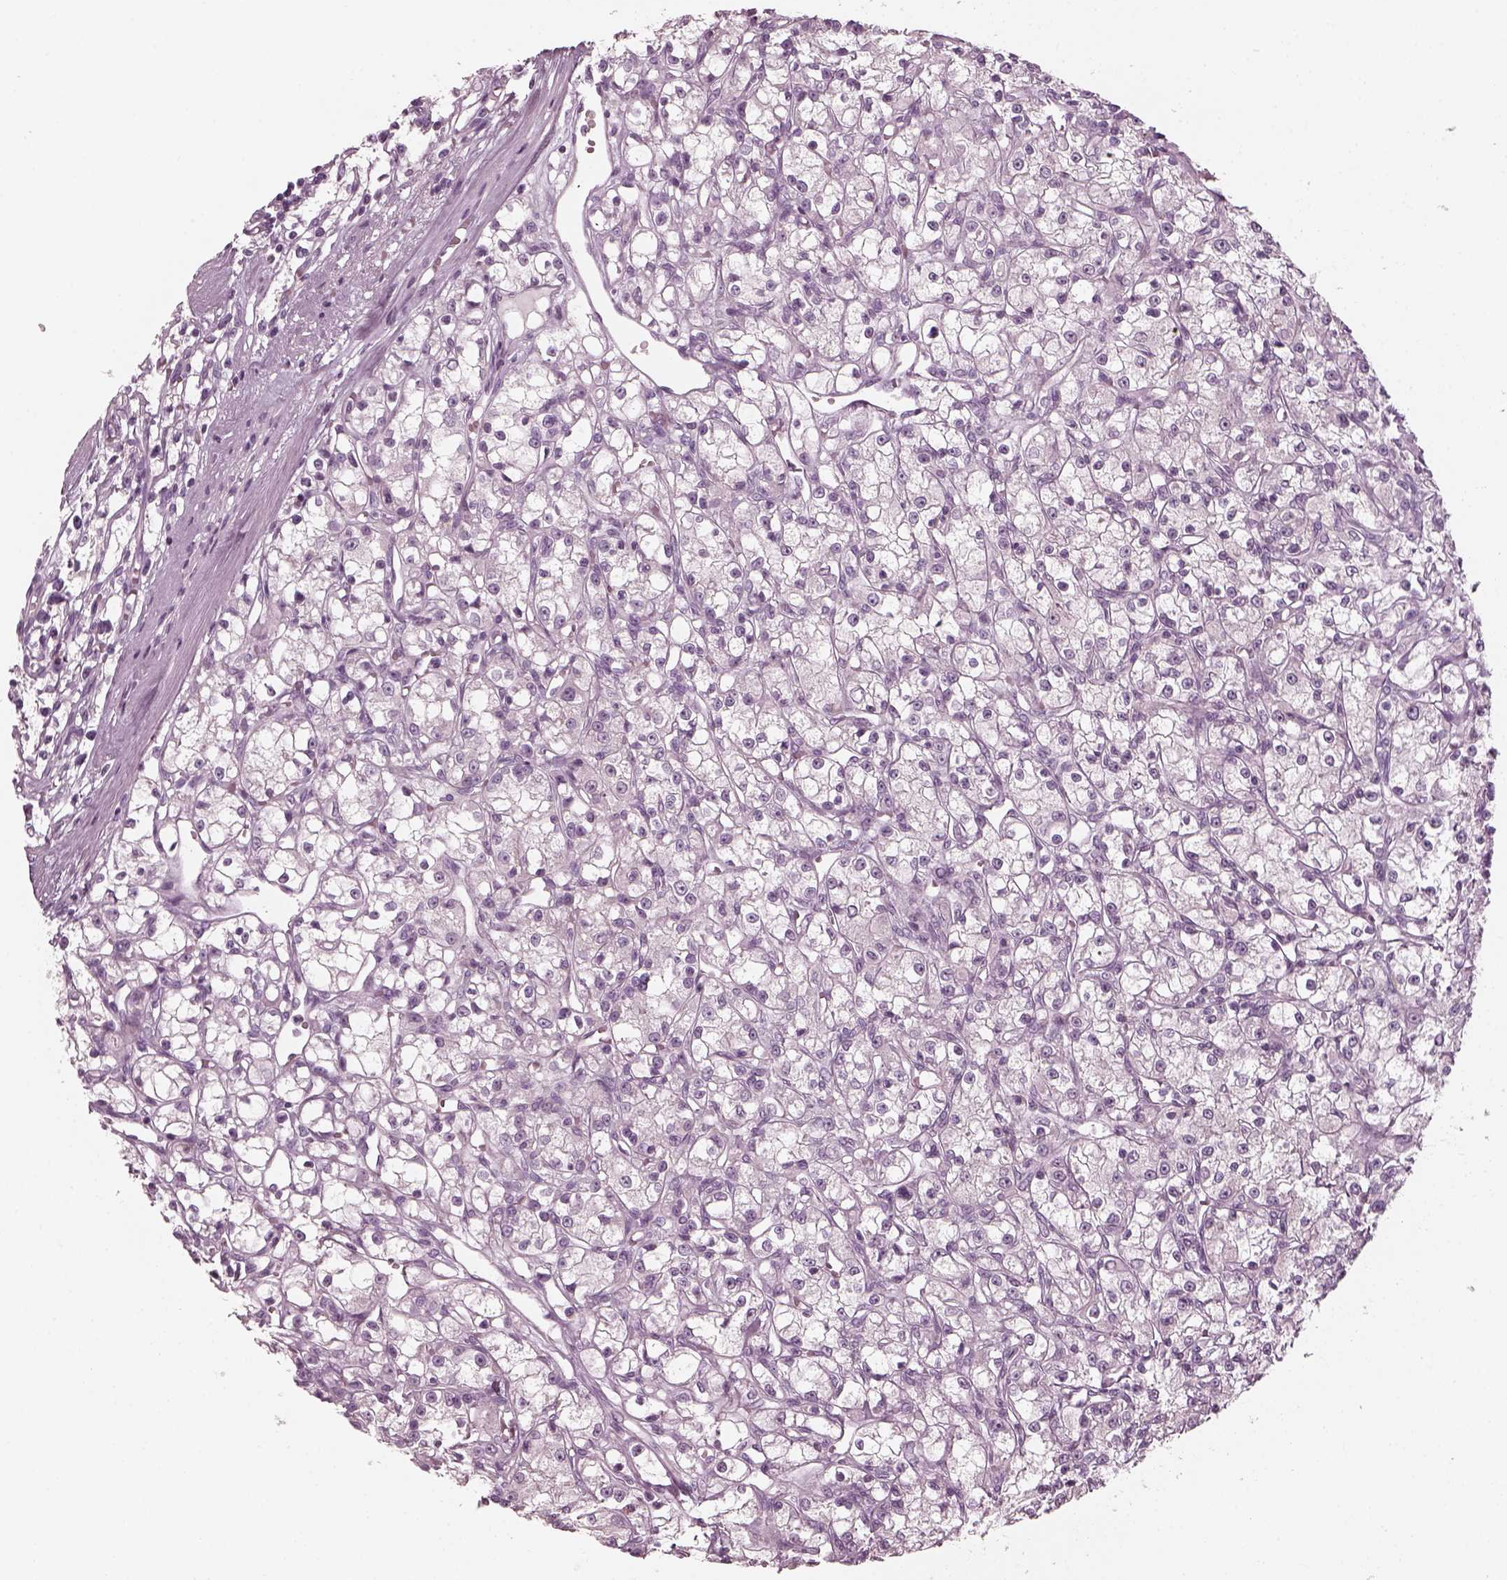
{"staining": {"intensity": "negative", "quantity": "none", "location": "none"}, "tissue": "renal cancer", "cell_type": "Tumor cells", "image_type": "cancer", "snomed": [{"axis": "morphology", "description": "Adenocarcinoma, NOS"}, {"axis": "topography", "description": "Kidney"}], "caption": "Adenocarcinoma (renal) stained for a protein using IHC demonstrates no expression tumor cells.", "gene": "CNTN1", "patient": {"sex": "female", "age": 59}}